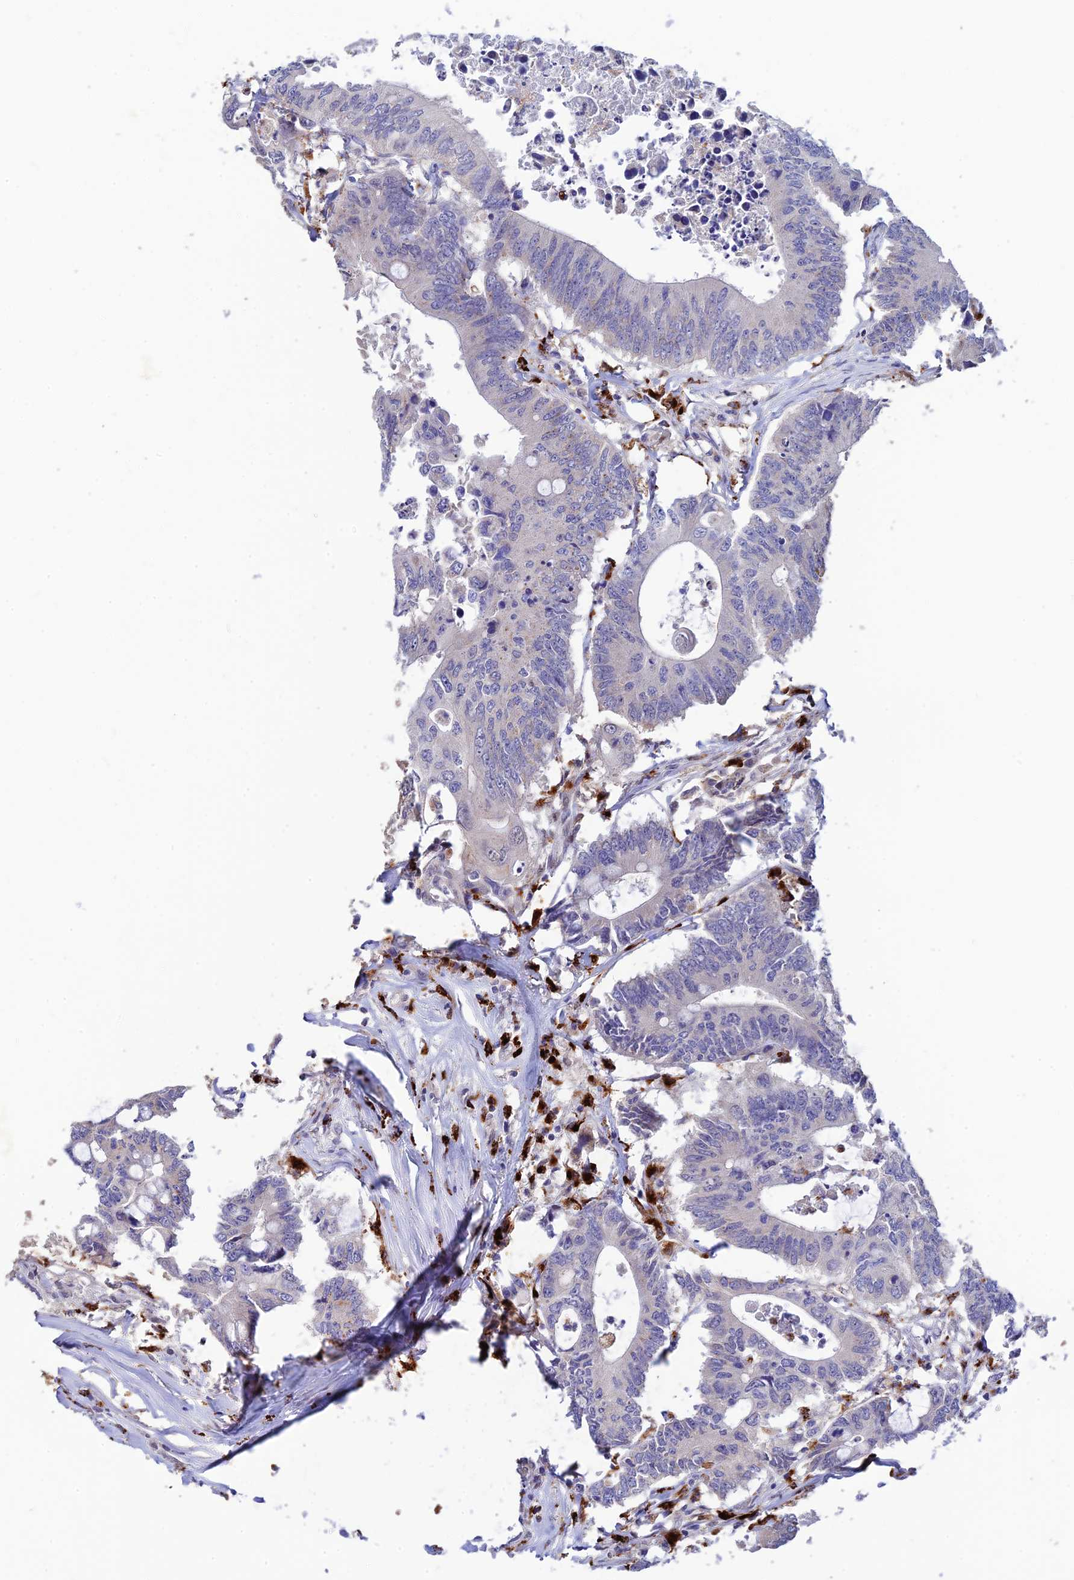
{"staining": {"intensity": "negative", "quantity": "none", "location": "none"}, "tissue": "colorectal cancer", "cell_type": "Tumor cells", "image_type": "cancer", "snomed": [{"axis": "morphology", "description": "Adenocarcinoma, NOS"}, {"axis": "topography", "description": "Colon"}], "caption": "High power microscopy histopathology image of an immunohistochemistry (IHC) micrograph of colorectal adenocarcinoma, revealing no significant positivity in tumor cells.", "gene": "HIC1", "patient": {"sex": "male", "age": 71}}